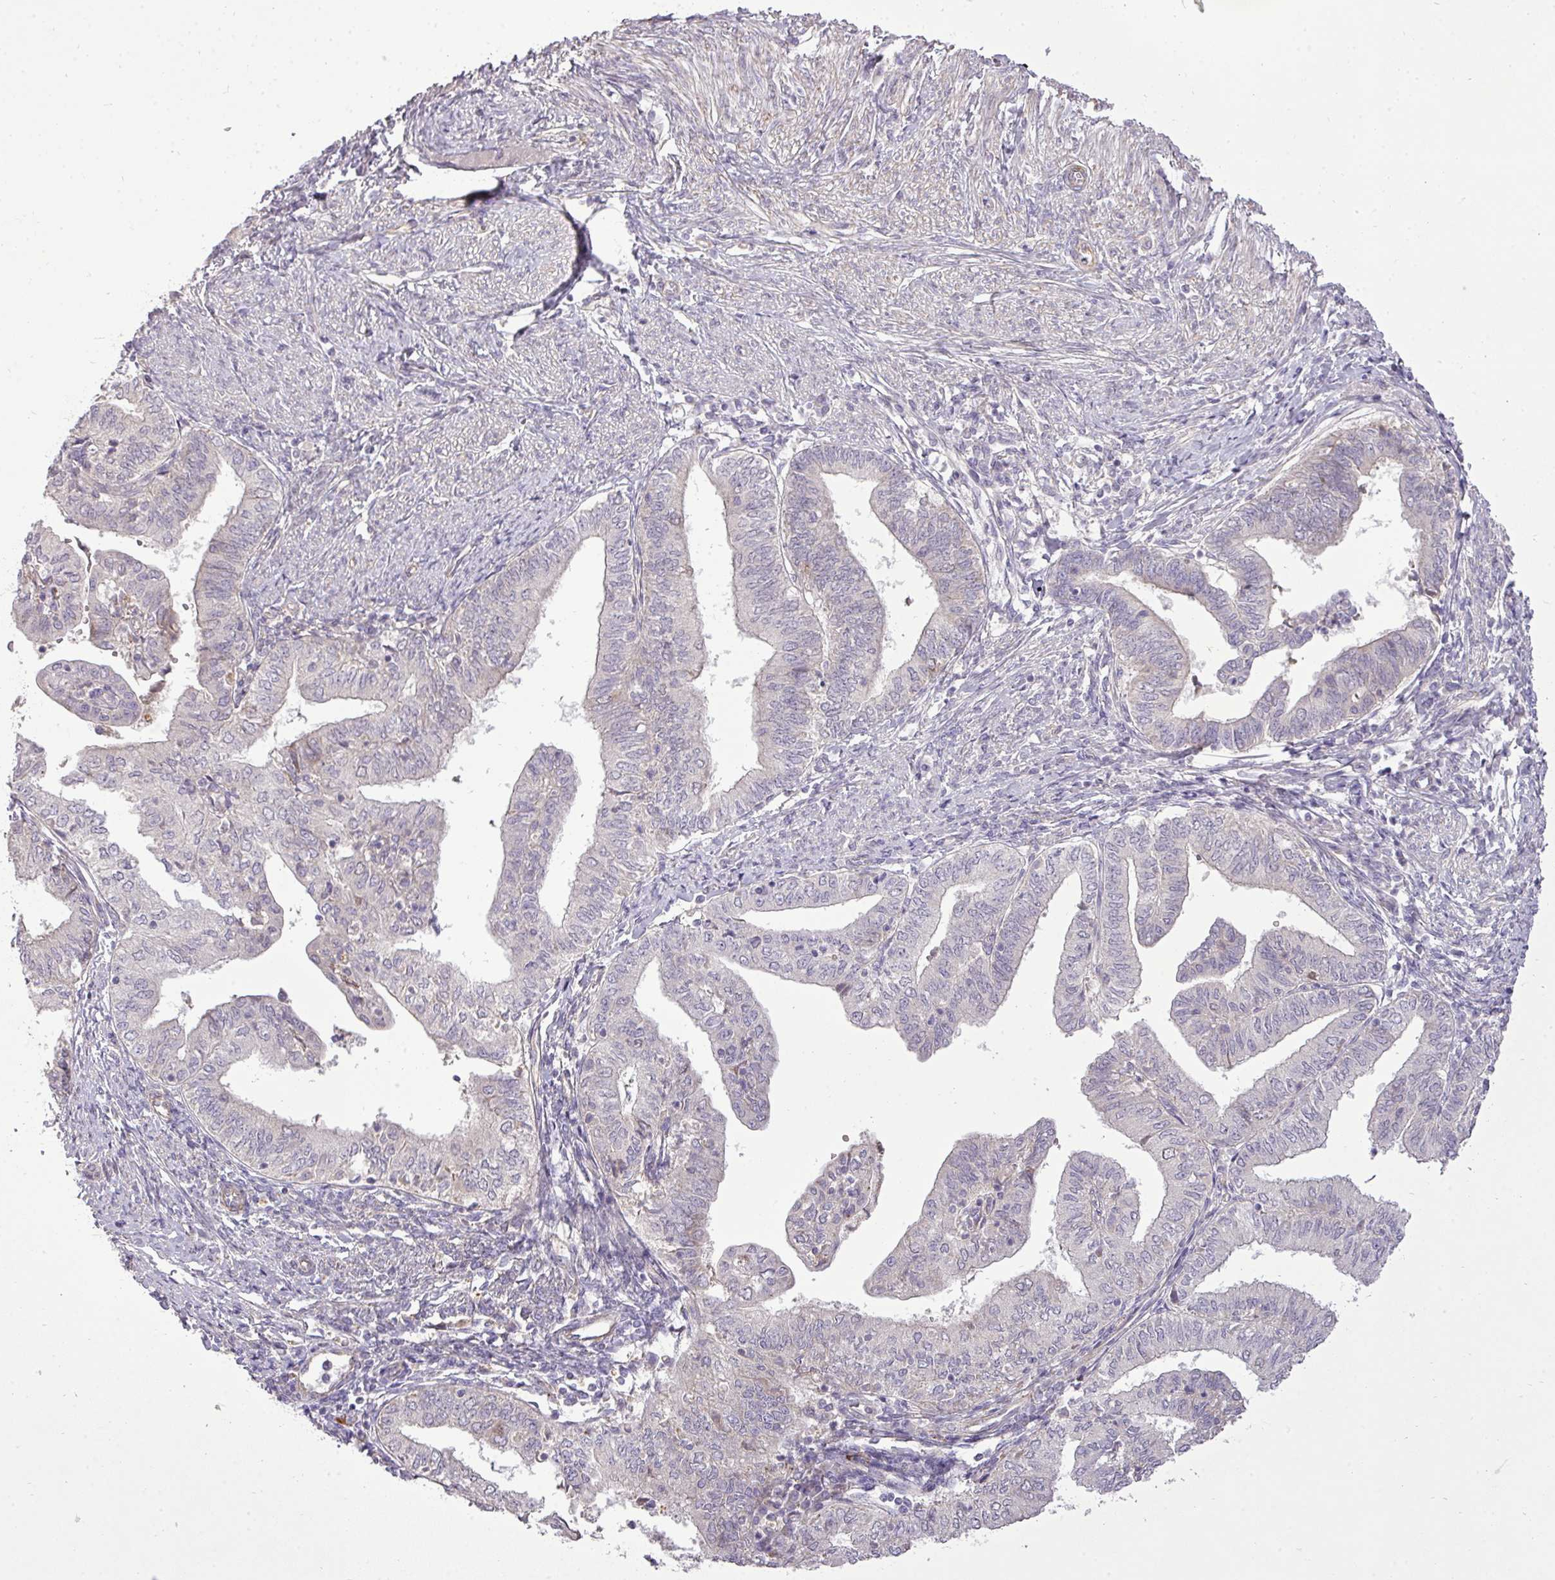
{"staining": {"intensity": "negative", "quantity": "none", "location": "none"}, "tissue": "endometrial cancer", "cell_type": "Tumor cells", "image_type": "cancer", "snomed": [{"axis": "morphology", "description": "Adenocarcinoma, NOS"}, {"axis": "topography", "description": "Endometrium"}], "caption": "DAB immunohistochemical staining of endometrial adenocarcinoma reveals no significant expression in tumor cells.", "gene": "PDRG1", "patient": {"sex": "female", "age": 66}}